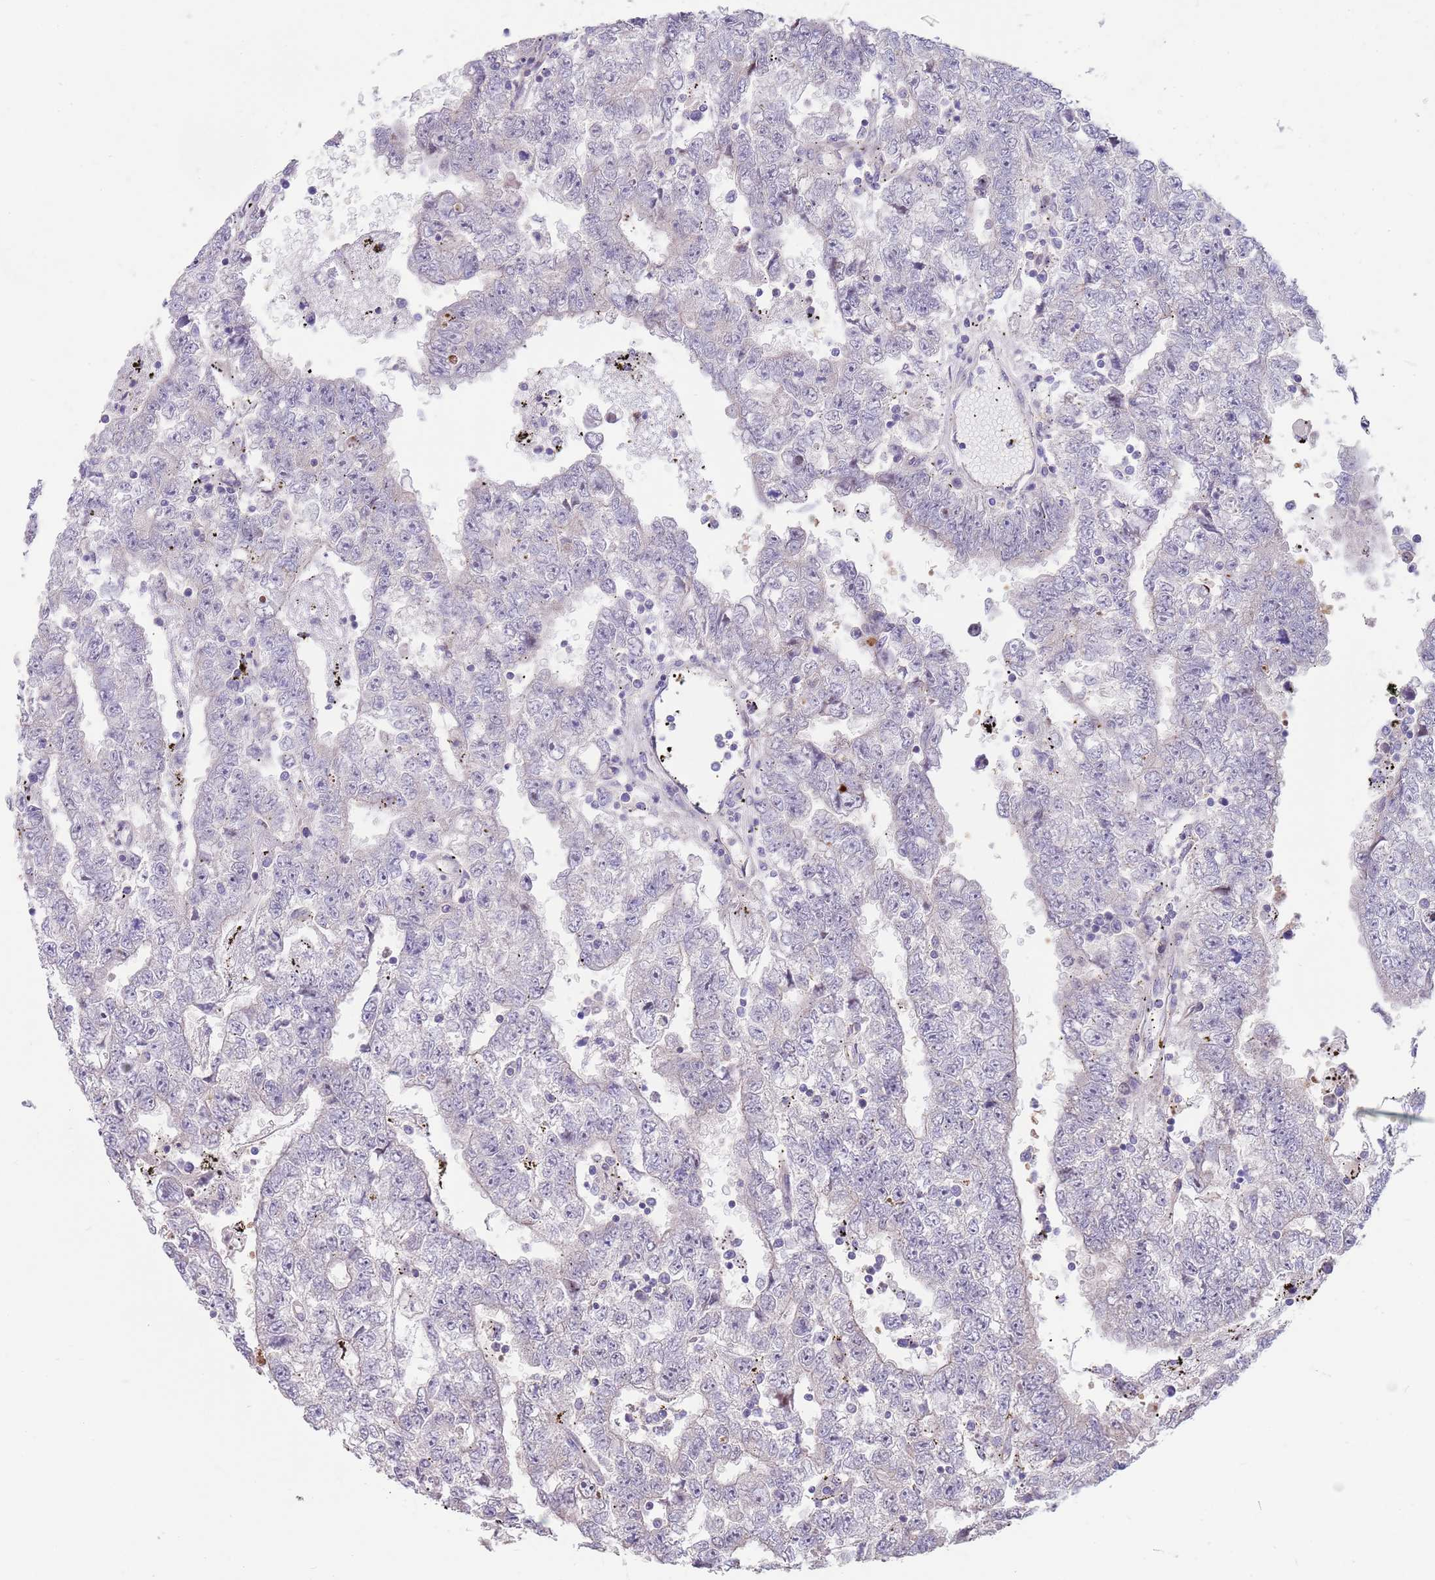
{"staining": {"intensity": "negative", "quantity": "none", "location": "none"}, "tissue": "testis cancer", "cell_type": "Tumor cells", "image_type": "cancer", "snomed": [{"axis": "morphology", "description": "Carcinoma, Embryonal, NOS"}, {"axis": "topography", "description": "Testis"}], "caption": "Testis cancer was stained to show a protein in brown. There is no significant expression in tumor cells.", "gene": "ZNF14", "patient": {"sex": "male", "age": 25}}